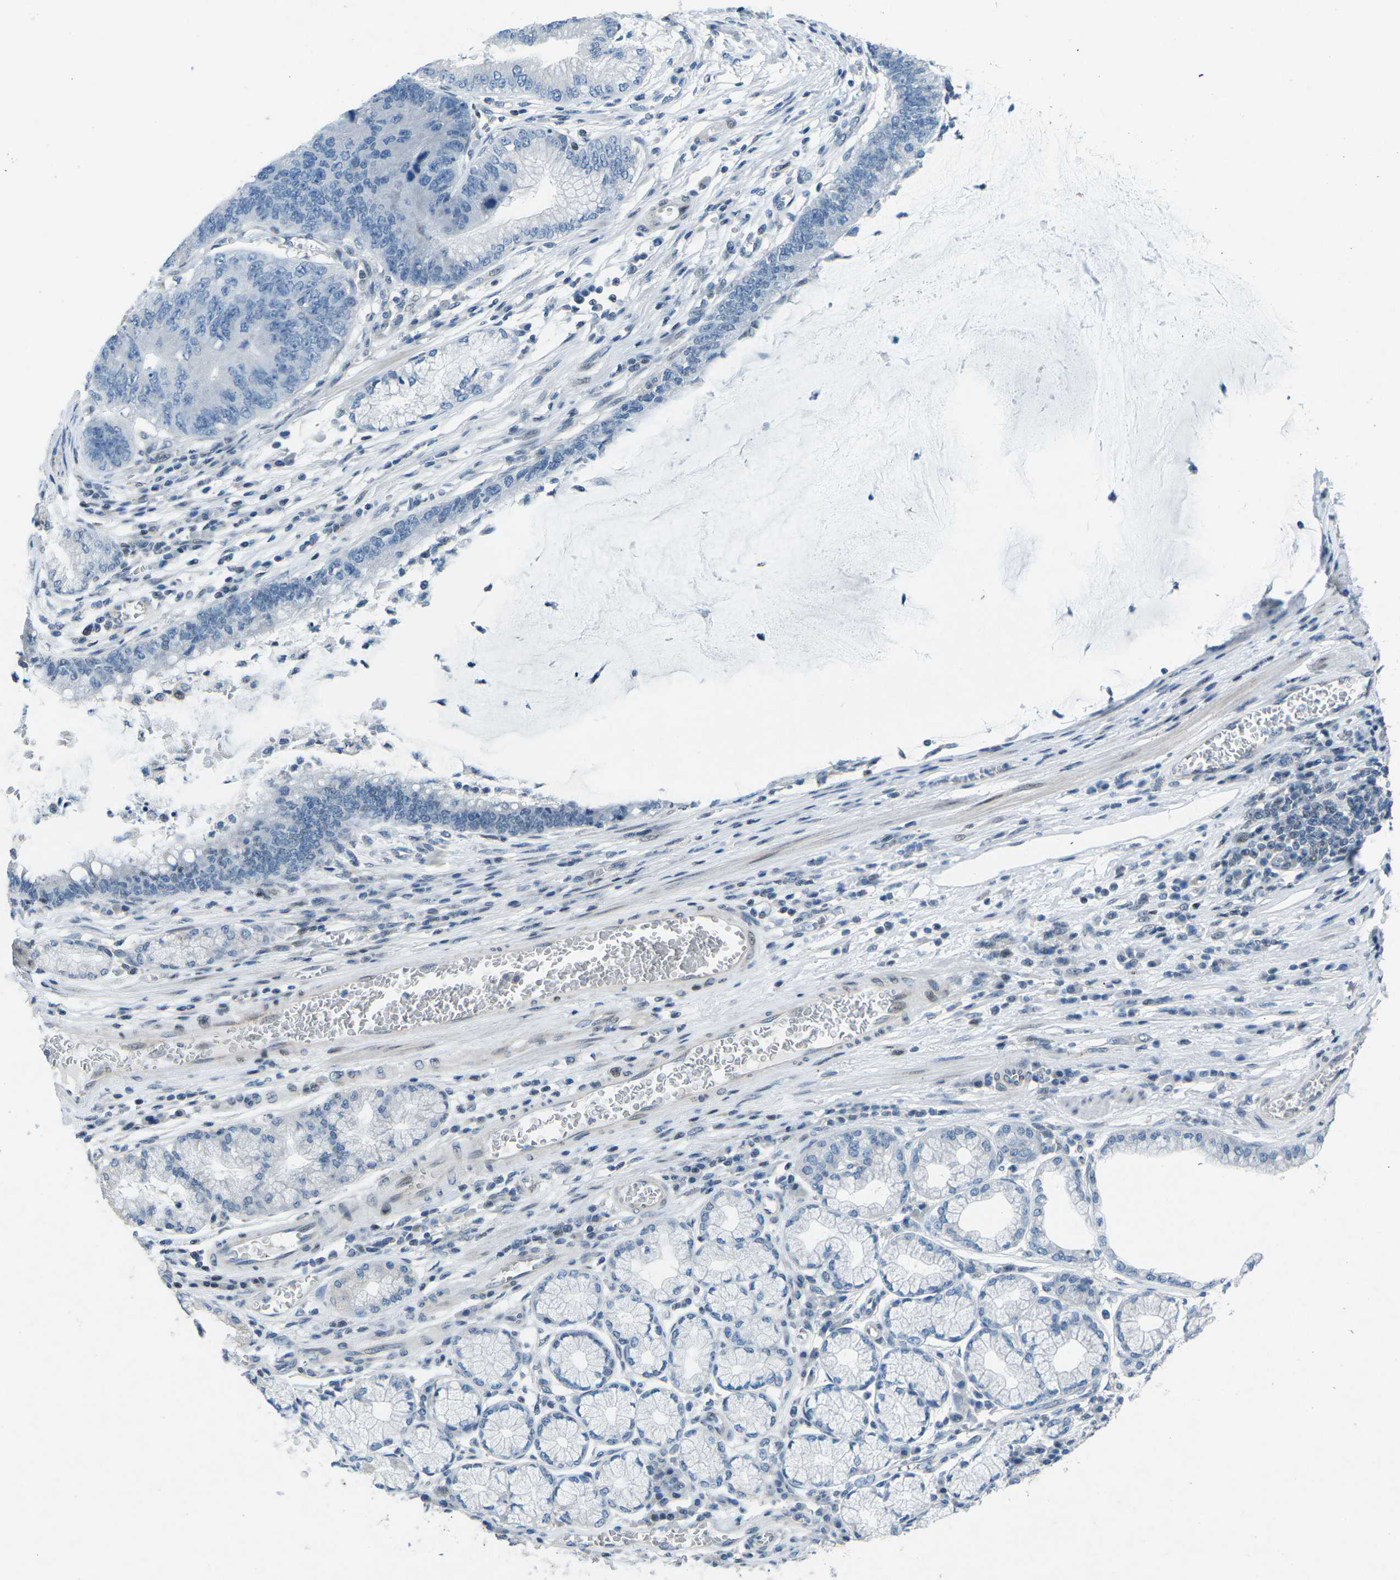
{"staining": {"intensity": "negative", "quantity": "none", "location": "none"}, "tissue": "stomach cancer", "cell_type": "Tumor cells", "image_type": "cancer", "snomed": [{"axis": "morphology", "description": "Adenocarcinoma, NOS"}, {"axis": "topography", "description": "Stomach"}], "caption": "Stomach cancer (adenocarcinoma) was stained to show a protein in brown. There is no significant staining in tumor cells. (Immunohistochemistry (ihc), brightfield microscopy, high magnification).", "gene": "MBNL1", "patient": {"sex": "male", "age": 59}}